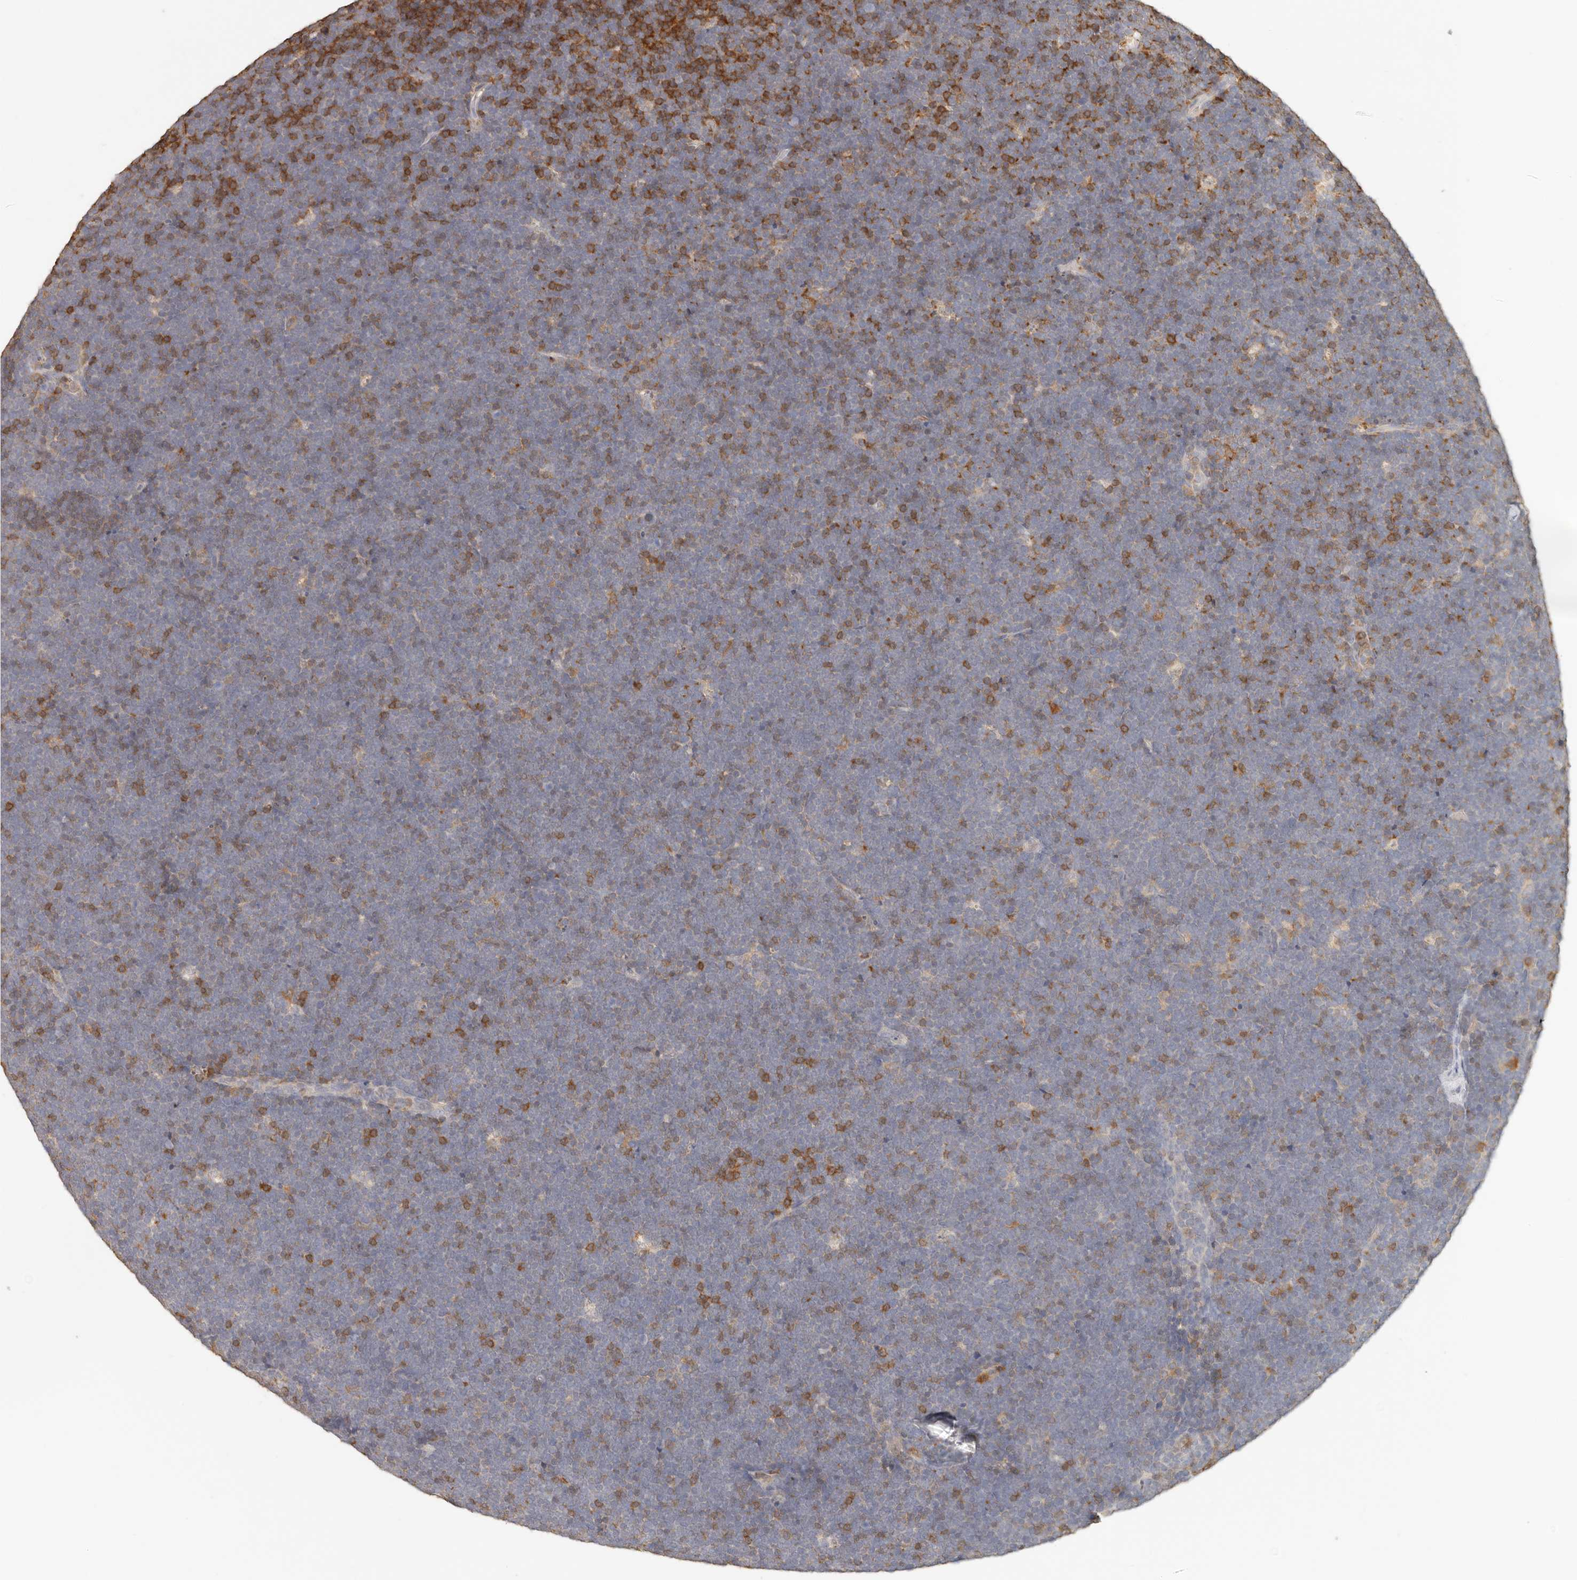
{"staining": {"intensity": "negative", "quantity": "none", "location": "none"}, "tissue": "lymphoma", "cell_type": "Tumor cells", "image_type": "cancer", "snomed": [{"axis": "morphology", "description": "Malignant lymphoma, non-Hodgkin's type, High grade"}, {"axis": "topography", "description": "Lymph node"}], "caption": "DAB (3,3'-diaminobenzidine) immunohistochemical staining of malignant lymphoma, non-Hodgkin's type (high-grade) demonstrates no significant positivity in tumor cells.", "gene": "CSK", "patient": {"sex": "male", "age": 13}}